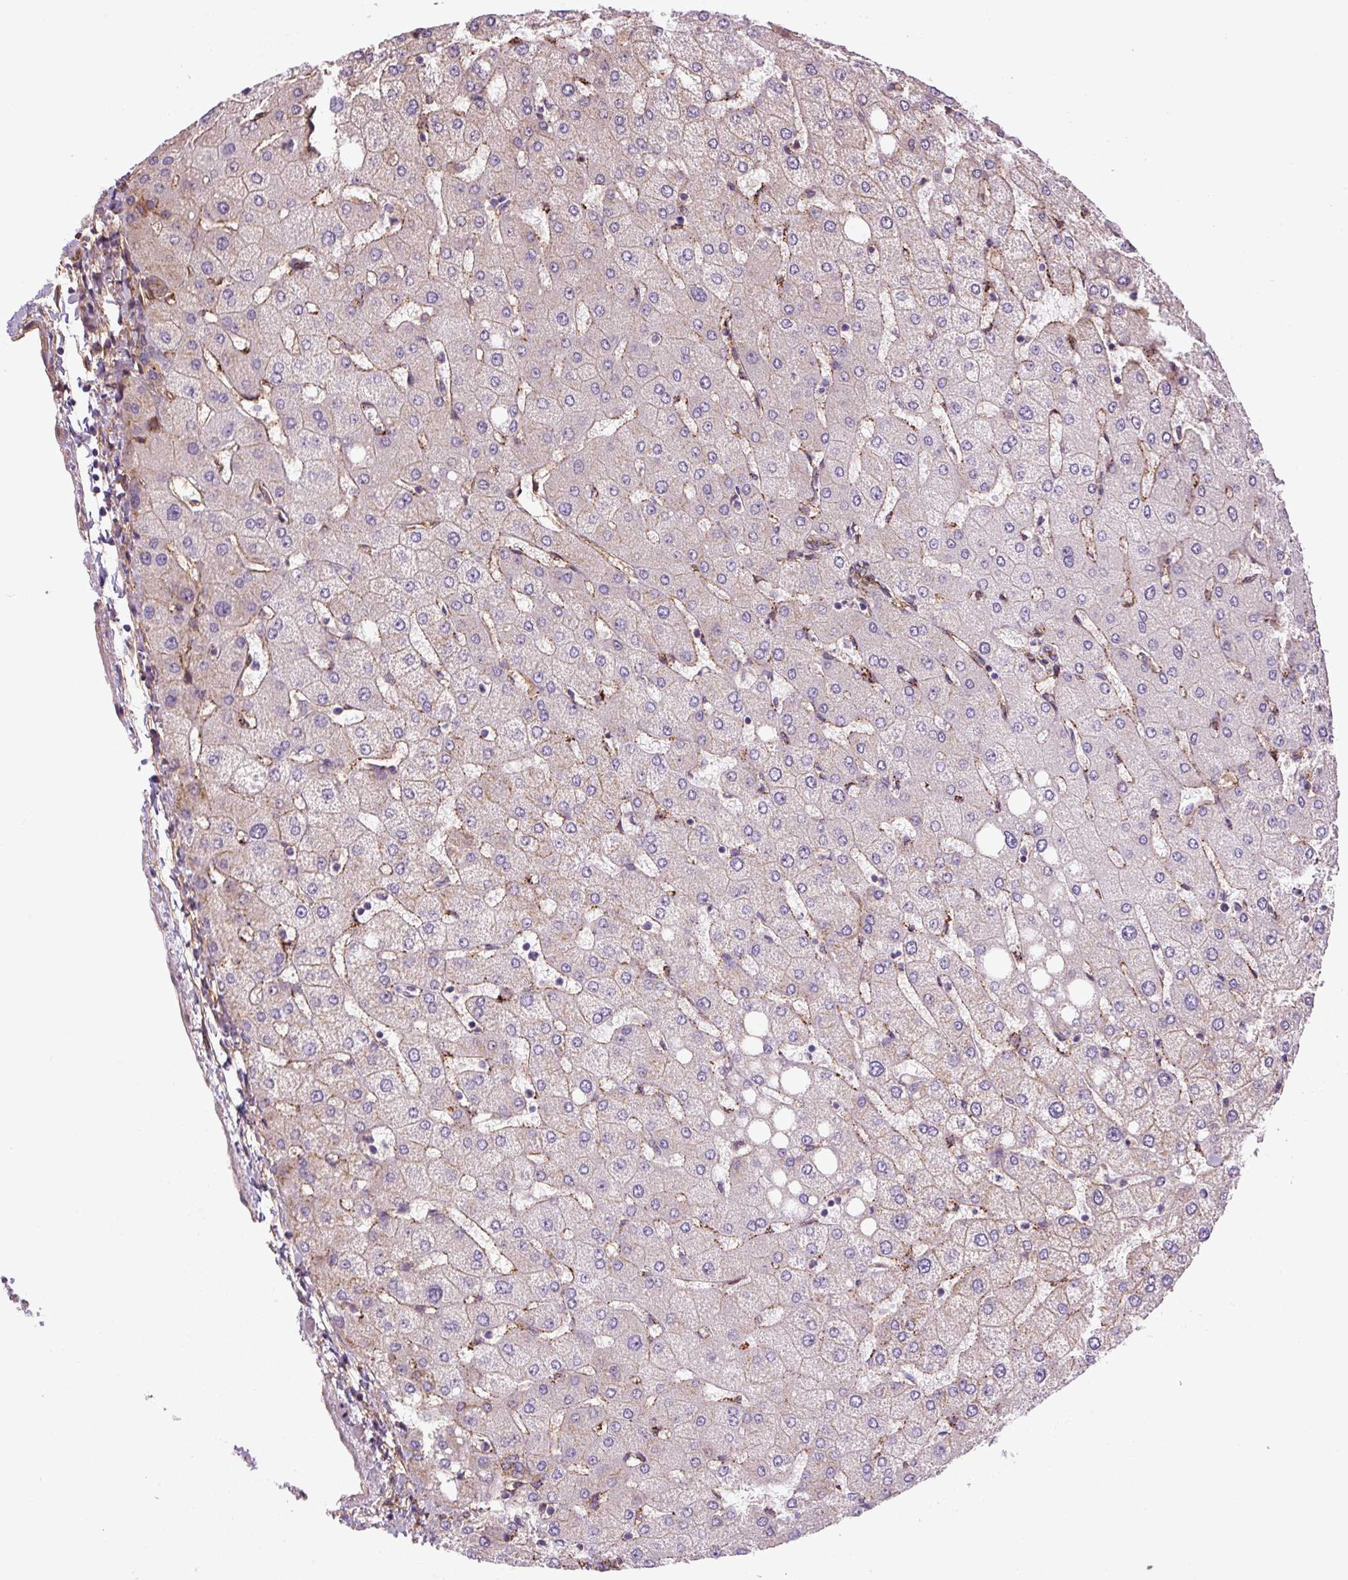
{"staining": {"intensity": "negative", "quantity": "none", "location": "none"}, "tissue": "liver", "cell_type": "Cholangiocytes", "image_type": "normal", "snomed": [{"axis": "morphology", "description": "Normal tissue, NOS"}, {"axis": "topography", "description": "Liver"}], "caption": "This is an immunohistochemistry histopathology image of benign human liver. There is no positivity in cholangiocytes.", "gene": "SEPTIN10", "patient": {"sex": "female", "age": 54}}